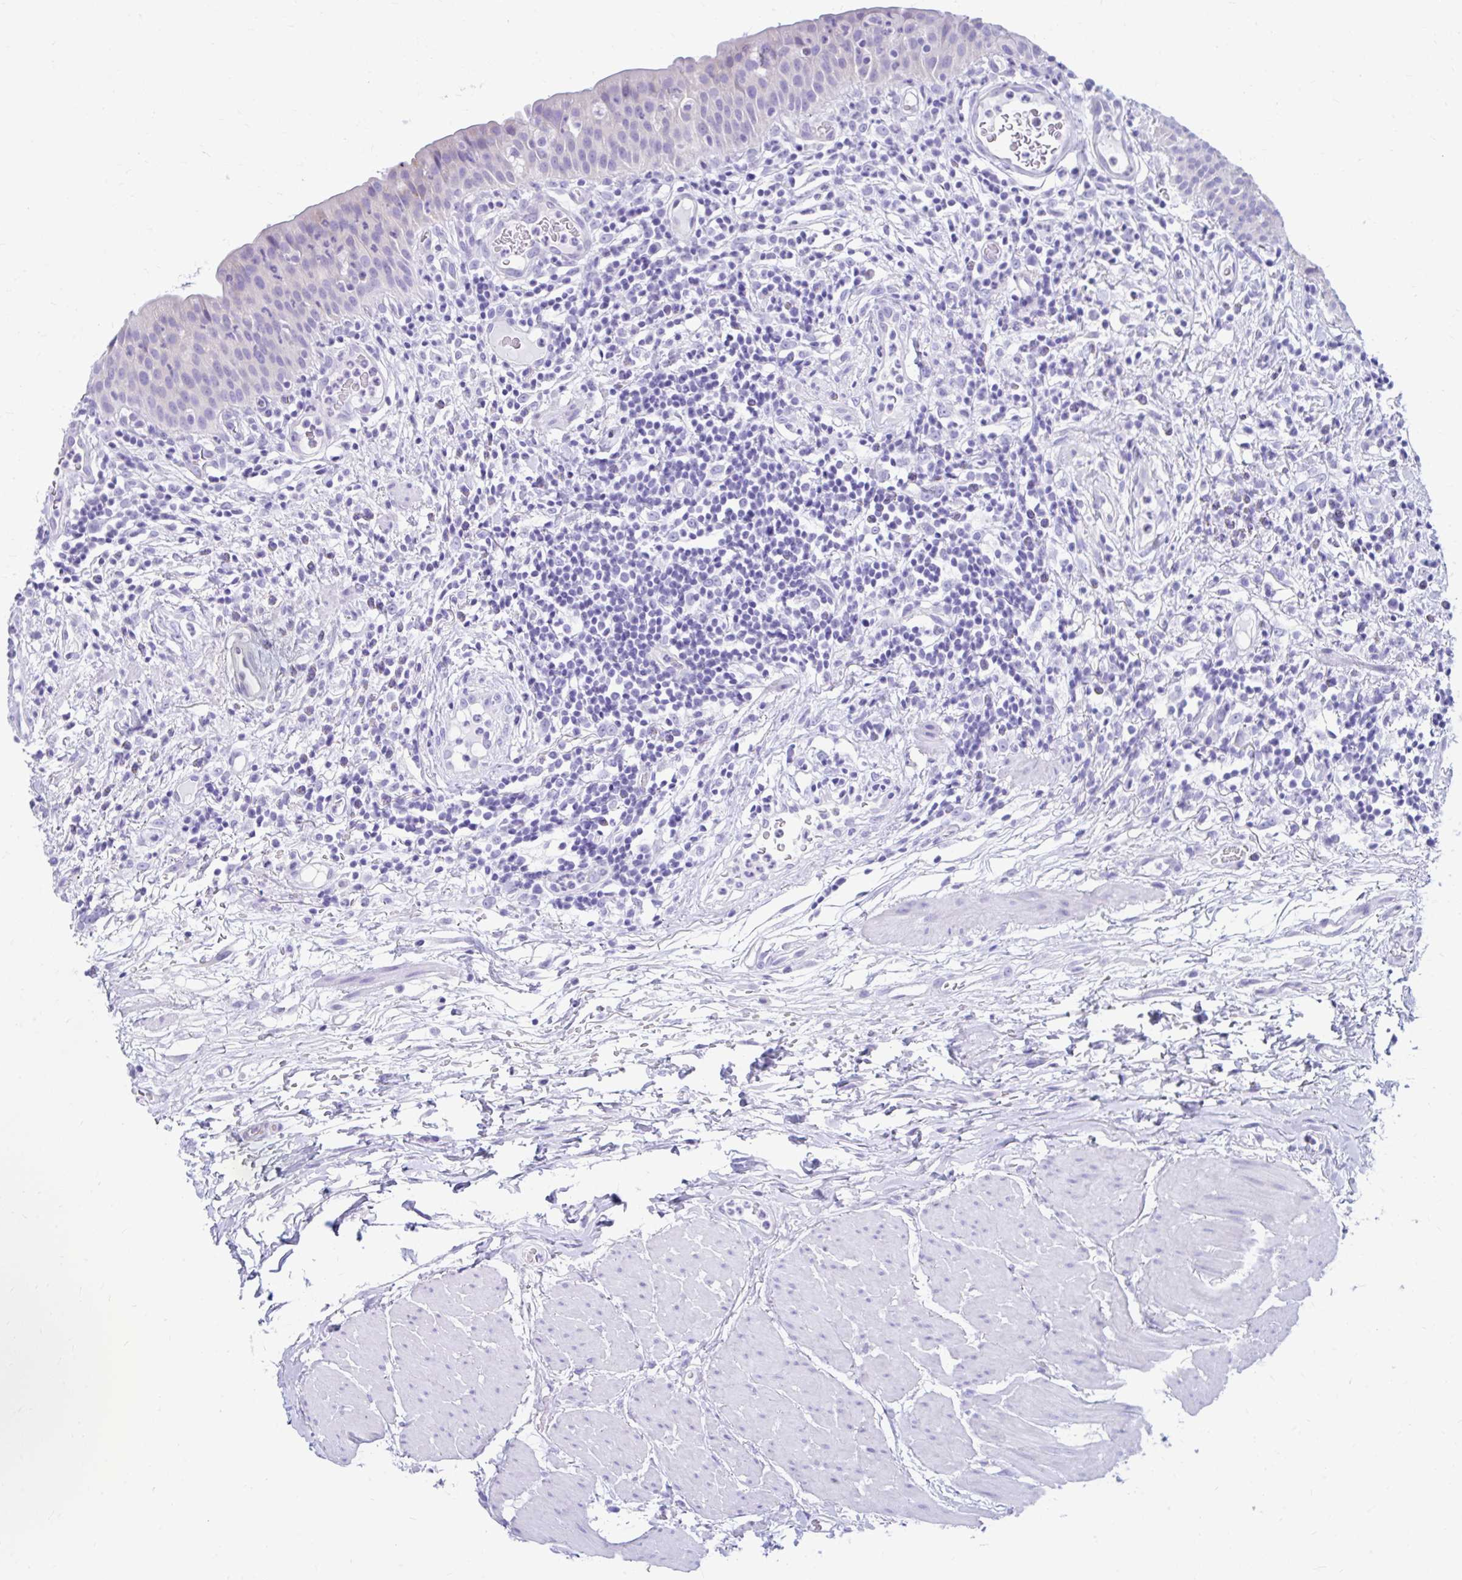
{"staining": {"intensity": "negative", "quantity": "none", "location": "none"}, "tissue": "urinary bladder", "cell_type": "Urothelial cells", "image_type": "normal", "snomed": [{"axis": "morphology", "description": "Normal tissue, NOS"}, {"axis": "morphology", "description": "Inflammation, NOS"}, {"axis": "topography", "description": "Urinary bladder"}], "caption": "Urothelial cells are negative for protein expression in benign human urinary bladder. The staining was performed using DAB to visualize the protein expression in brown, while the nuclei were stained in blue with hematoxylin (Magnification: 20x).", "gene": "NSG2", "patient": {"sex": "male", "age": 57}}